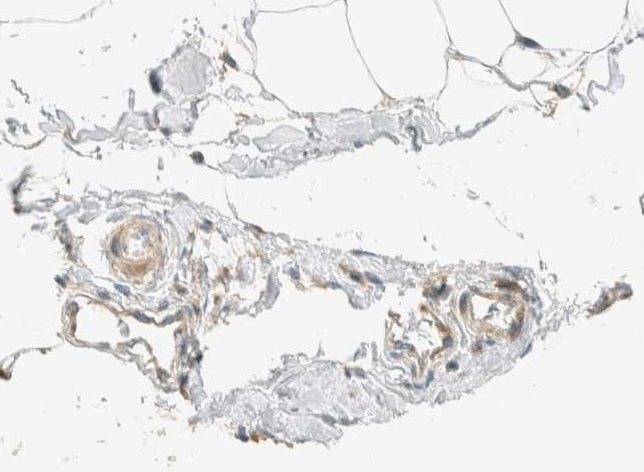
{"staining": {"intensity": "negative", "quantity": "none", "location": "none"}, "tissue": "adipose tissue", "cell_type": "Adipocytes", "image_type": "normal", "snomed": [{"axis": "morphology", "description": "Normal tissue, NOS"}, {"axis": "morphology", "description": "Adenocarcinoma, NOS"}, {"axis": "topography", "description": "Colon"}, {"axis": "topography", "description": "Peripheral nerve tissue"}], "caption": "DAB immunohistochemical staining of benign adipose tissue exhibits no significant staining in adipocytes.", "gene": "ARFGEF1", "patient": {"sex": "male", "age": 14}}